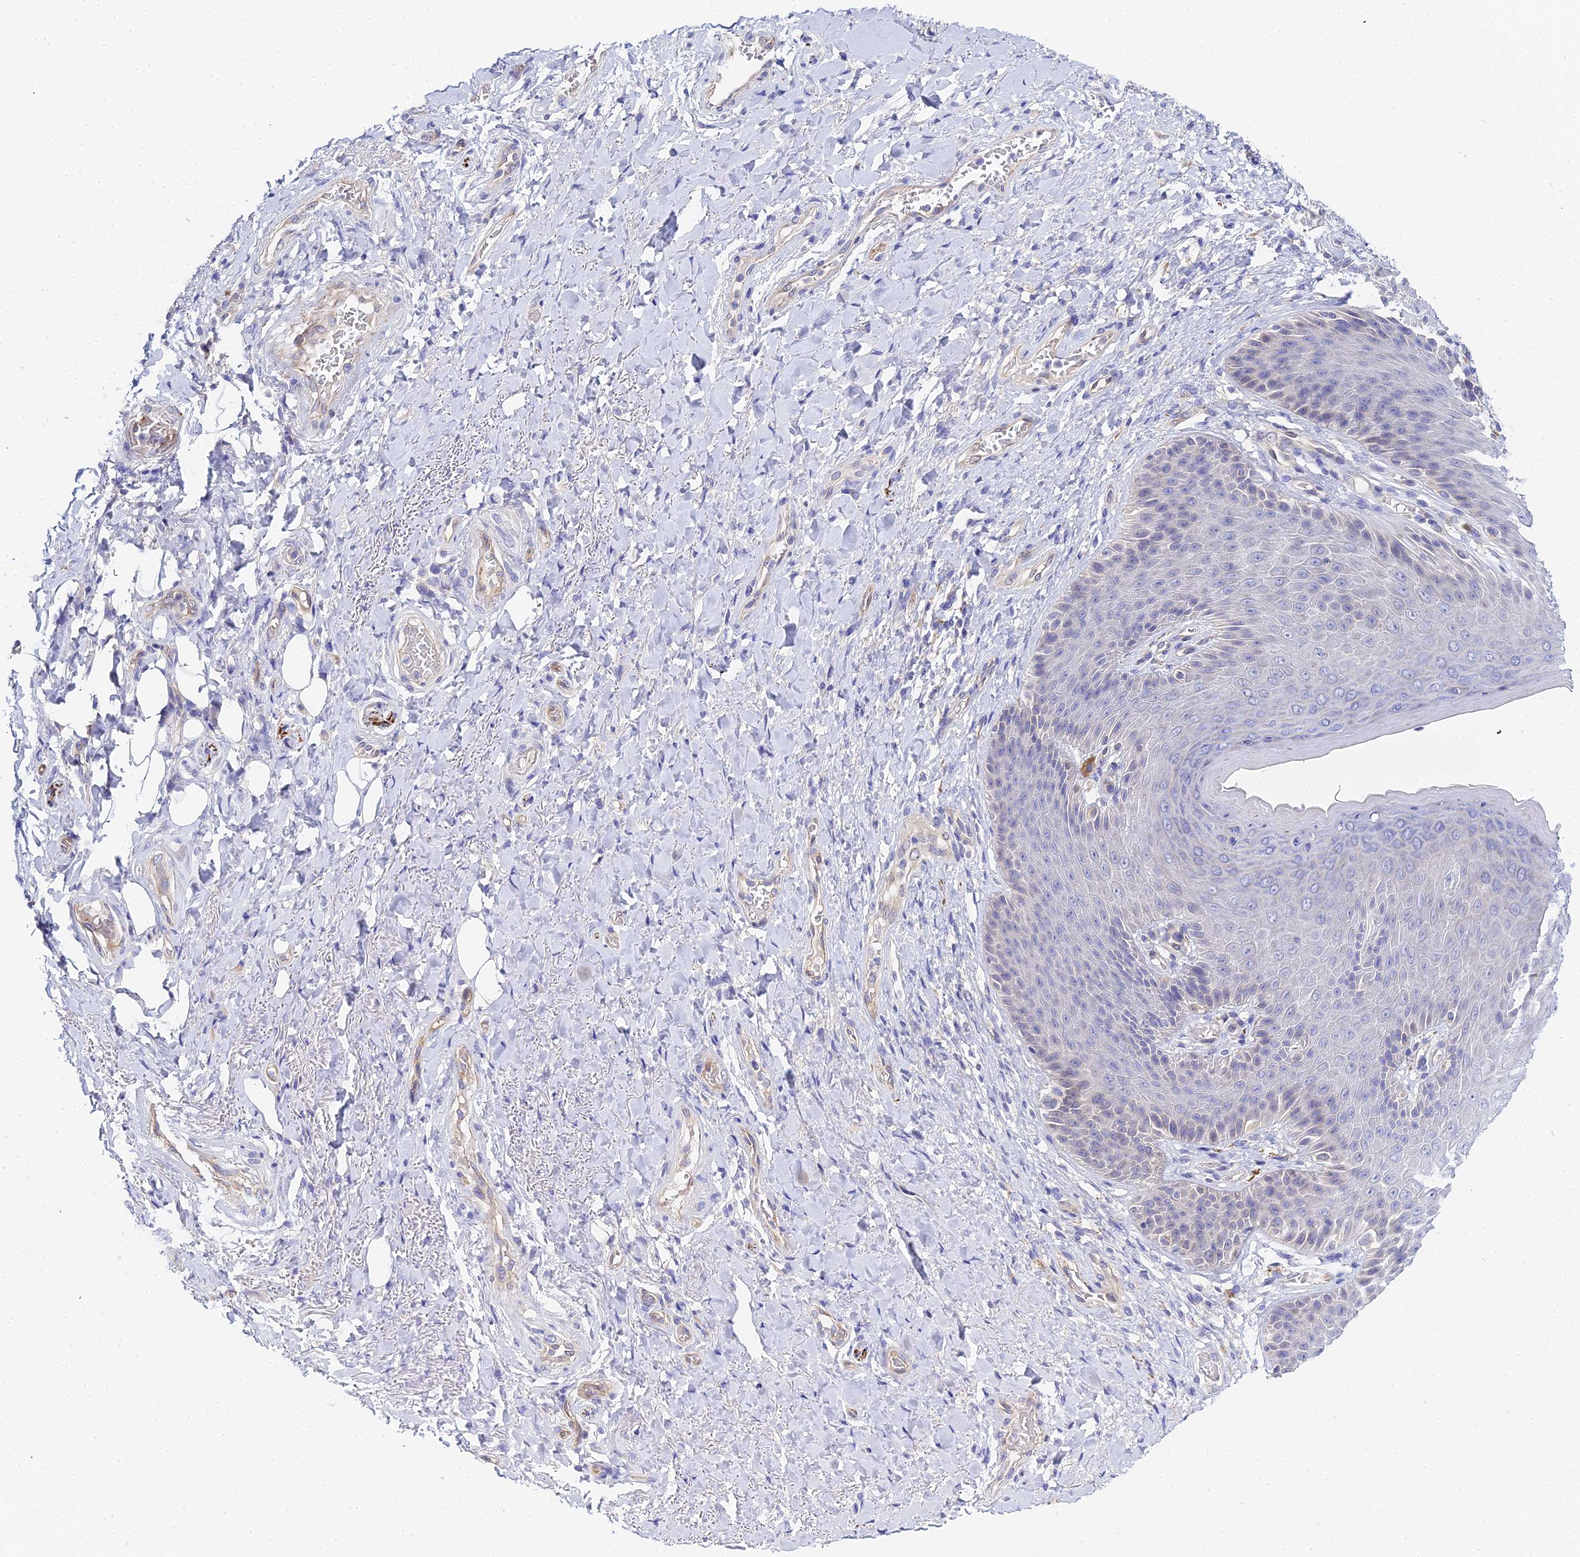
{"staining": {"intensity": "weak", "quantity": "<25%", "location": "cytoplasmic/membranous"}, "tissue": "skin", "cell_type": "Epidermal cells", "image_type": "normal", "snomed": [{"axis": "morphology", "description": "Normal tissue, NOS"}, {"axis": "topography", "description": "Anal"}], "caption": "DAB (3,3'-diaminobenzidine) immunohistochemical staining of unremarkable skin shows no significant expression in epidermal cells. (DAB (3,3'-diaminobenzidine) IHC, high magnification).", "gene": "APOBEC3H", "patient": {"sex": "female", "age": 89}}